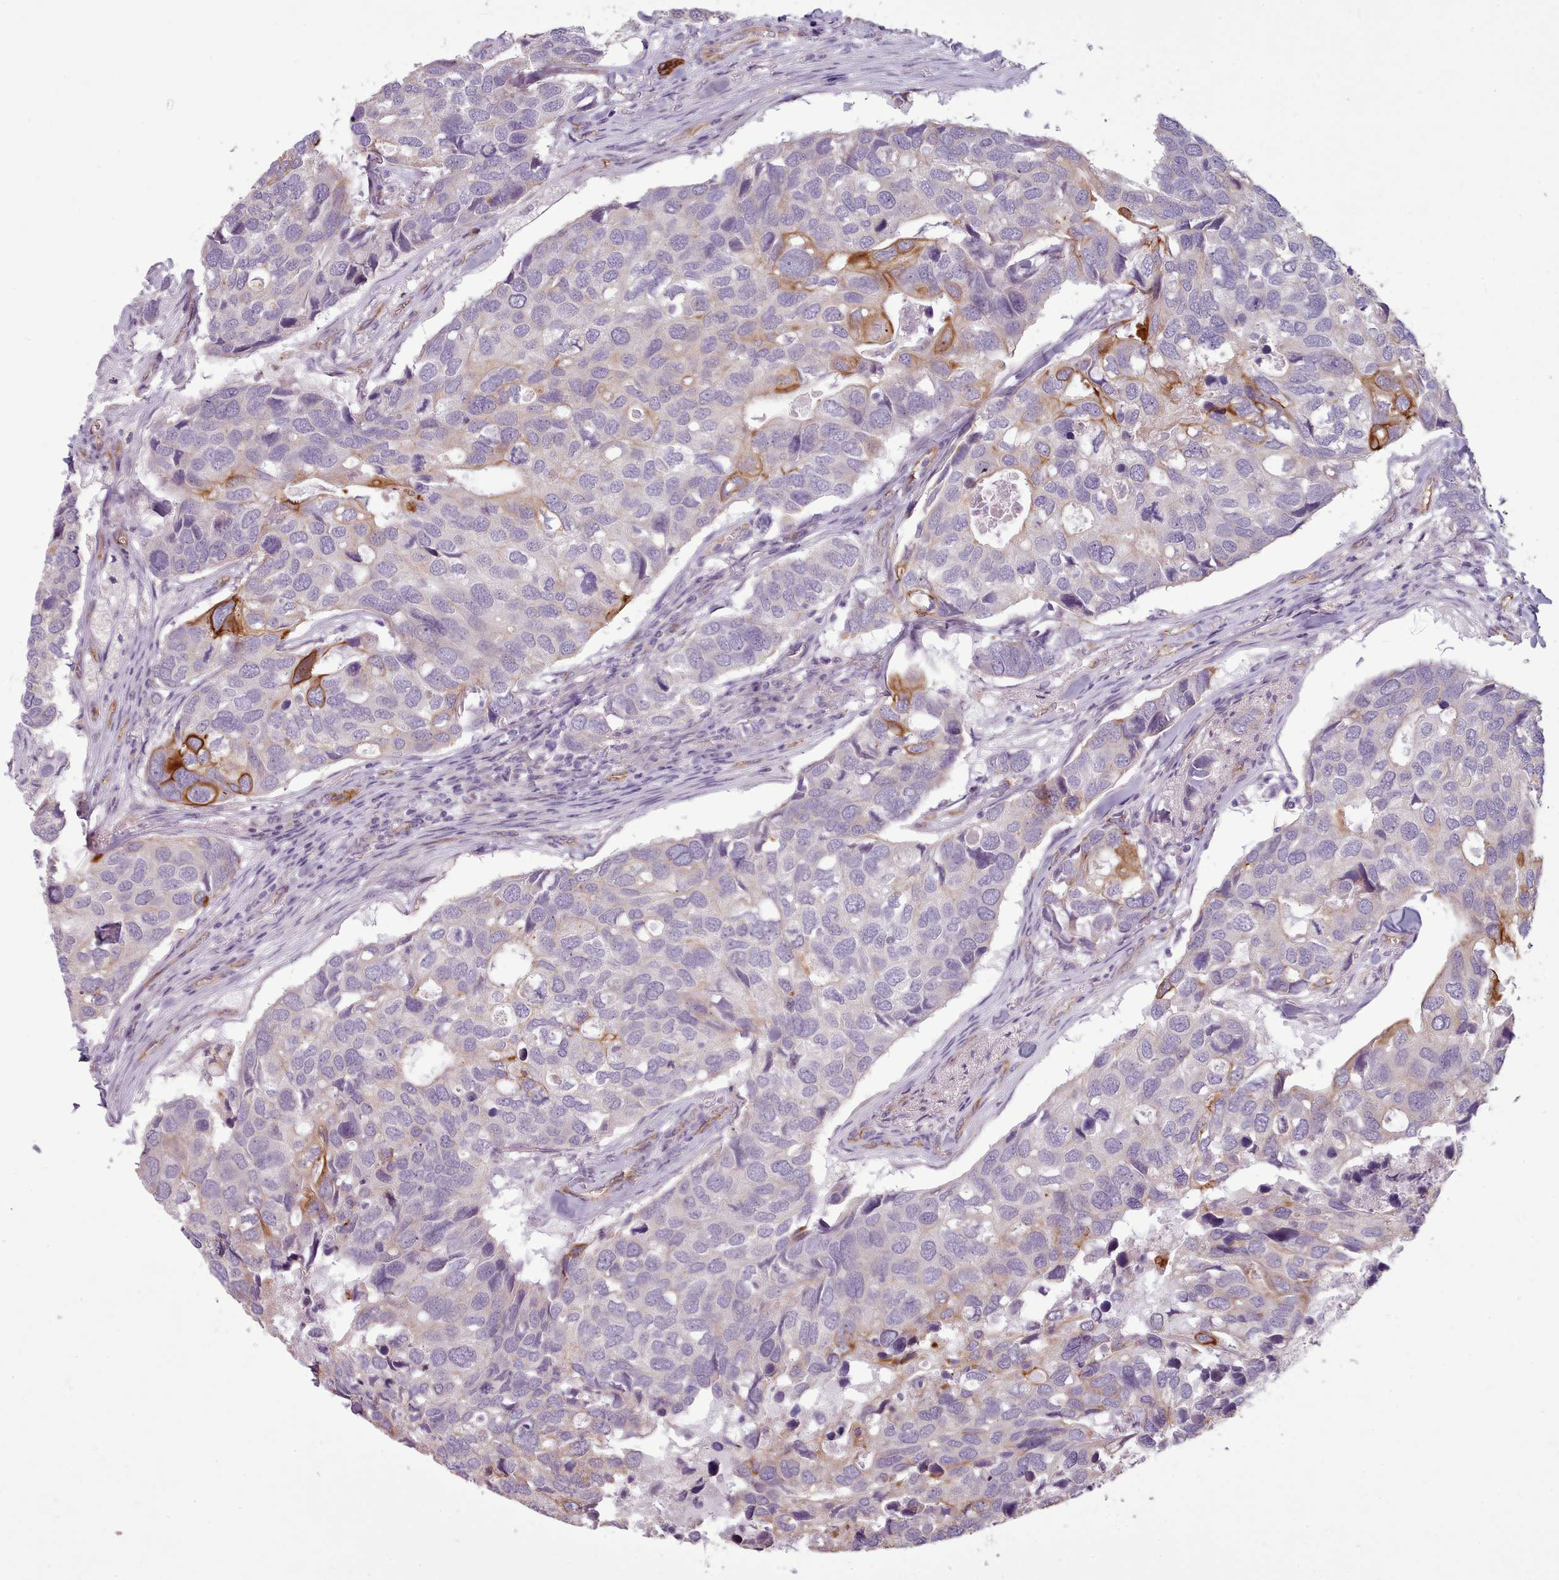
{"staining": {"intensity": "moderate", "quantity": "<25%", "location": "cytoplasmic/membranous"}, "tissue": "breast cancer", "cell_type": "Tumor cells", "image_type": "cancer", "snomed": [{"axis": "morphology", "description": "Duct carcinoma"}, {"axis": "topography", "description": "Breast"}], "caption": "A low amount of moderate cytoplasmic/membranous staining is appreciated in about <25% of tumor cells in infiltrating ductal carcinoma (breast) tissue. Immunohistochemistry (ihc) stains the protein in brown and the nuclei are stained blue.", "gene": "PLD4", "patient": {"sex": "female", "age": 83}}